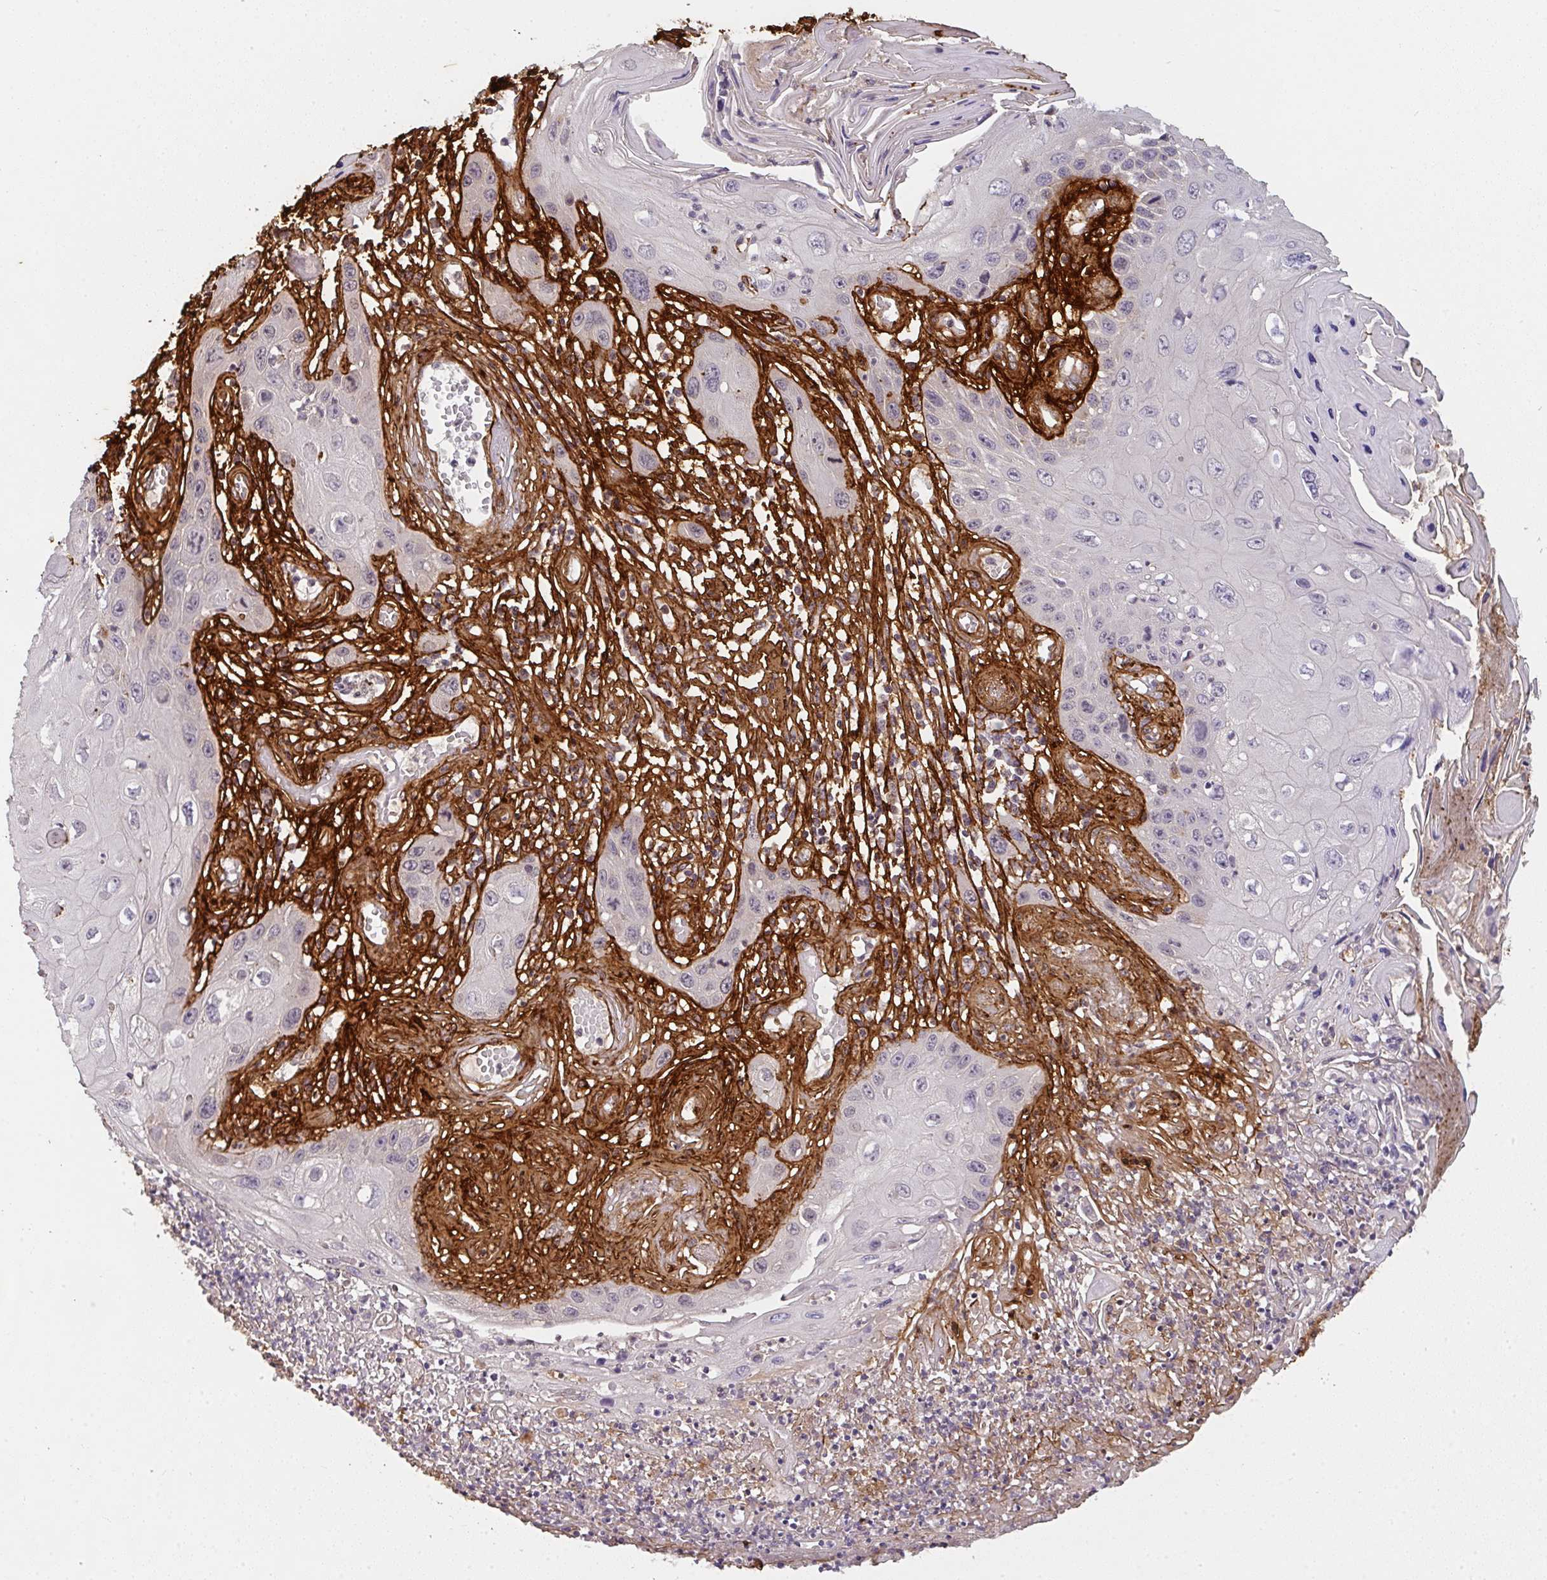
{"staining": {"intensity": "negative", "quantity": "none", "location": "none"}, "tissue": "skin cancer", "cell_type": "Tumor cells", "image_type": "cancer", "snomed": [{"axis": "morphology", "description": "Squamous cell carcinoma, NOS"}, {"axis": "topography", "description": "Skin"}, {"axis": "topography", "description": "Vulva"}], "caption": "An image of skin squamous cell carcinoma stained for a protein reveals no brown staining in tumor cells.", "gene": "COL3A1", "patient": {"sex": "female", "age": 44}}